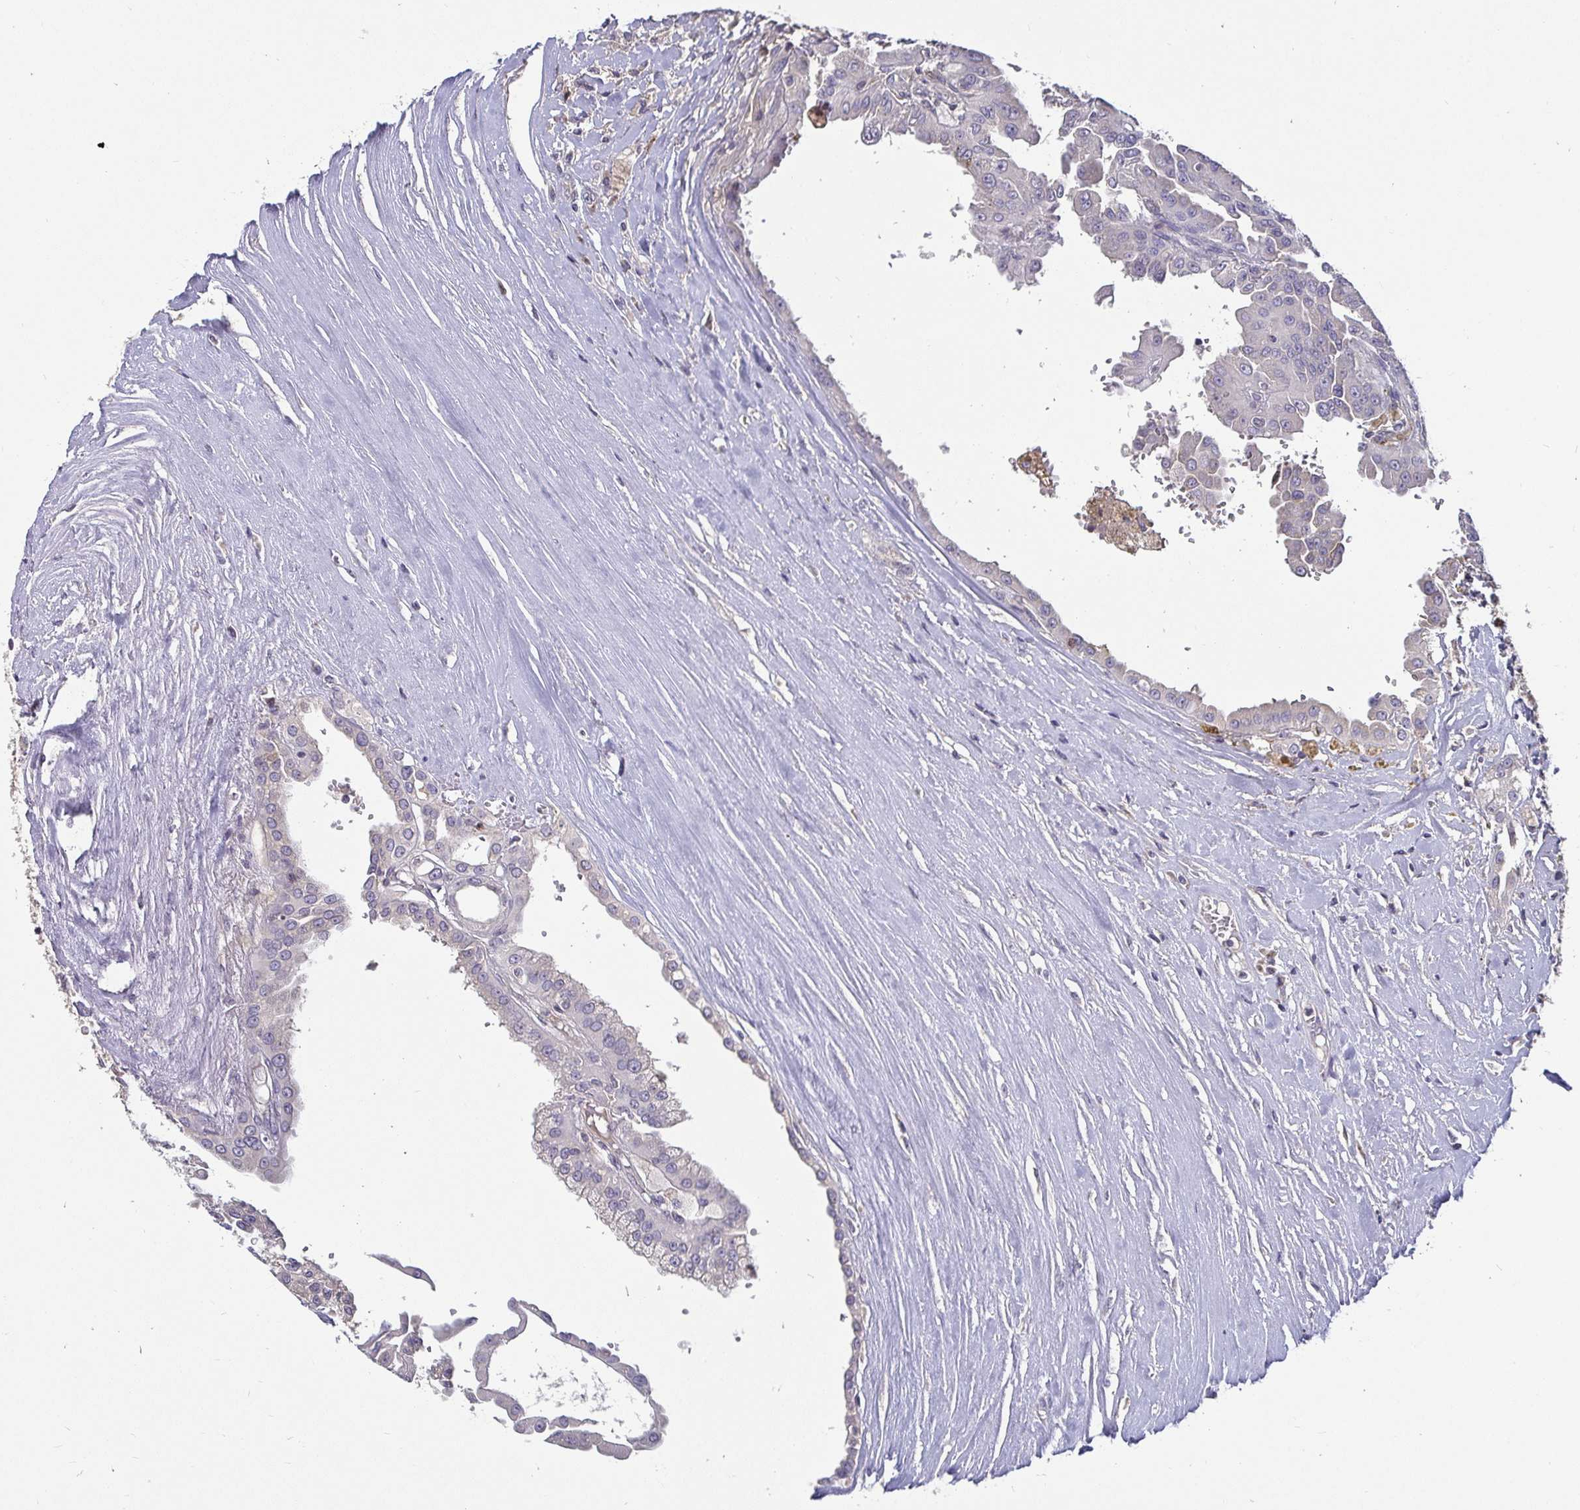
{"staining": {"intensity": "negative", "quantity": "none", "location": "none"}, "tissue": "renal cancer", "cell_type": "Tumor cells", "image_type": "cancer", "snomed": [{"axis": "morphology", "description": "Adenocarcinoma, NOS"}, {"axis": "topography", "description": "Kidney"}], "caption": "The IHC histopathology image has no significant expression in tumor cells of adenocarcinoma (renal) tissue.", "gene": "ANLN", "patient": {"sex": "male", "age": 58}}